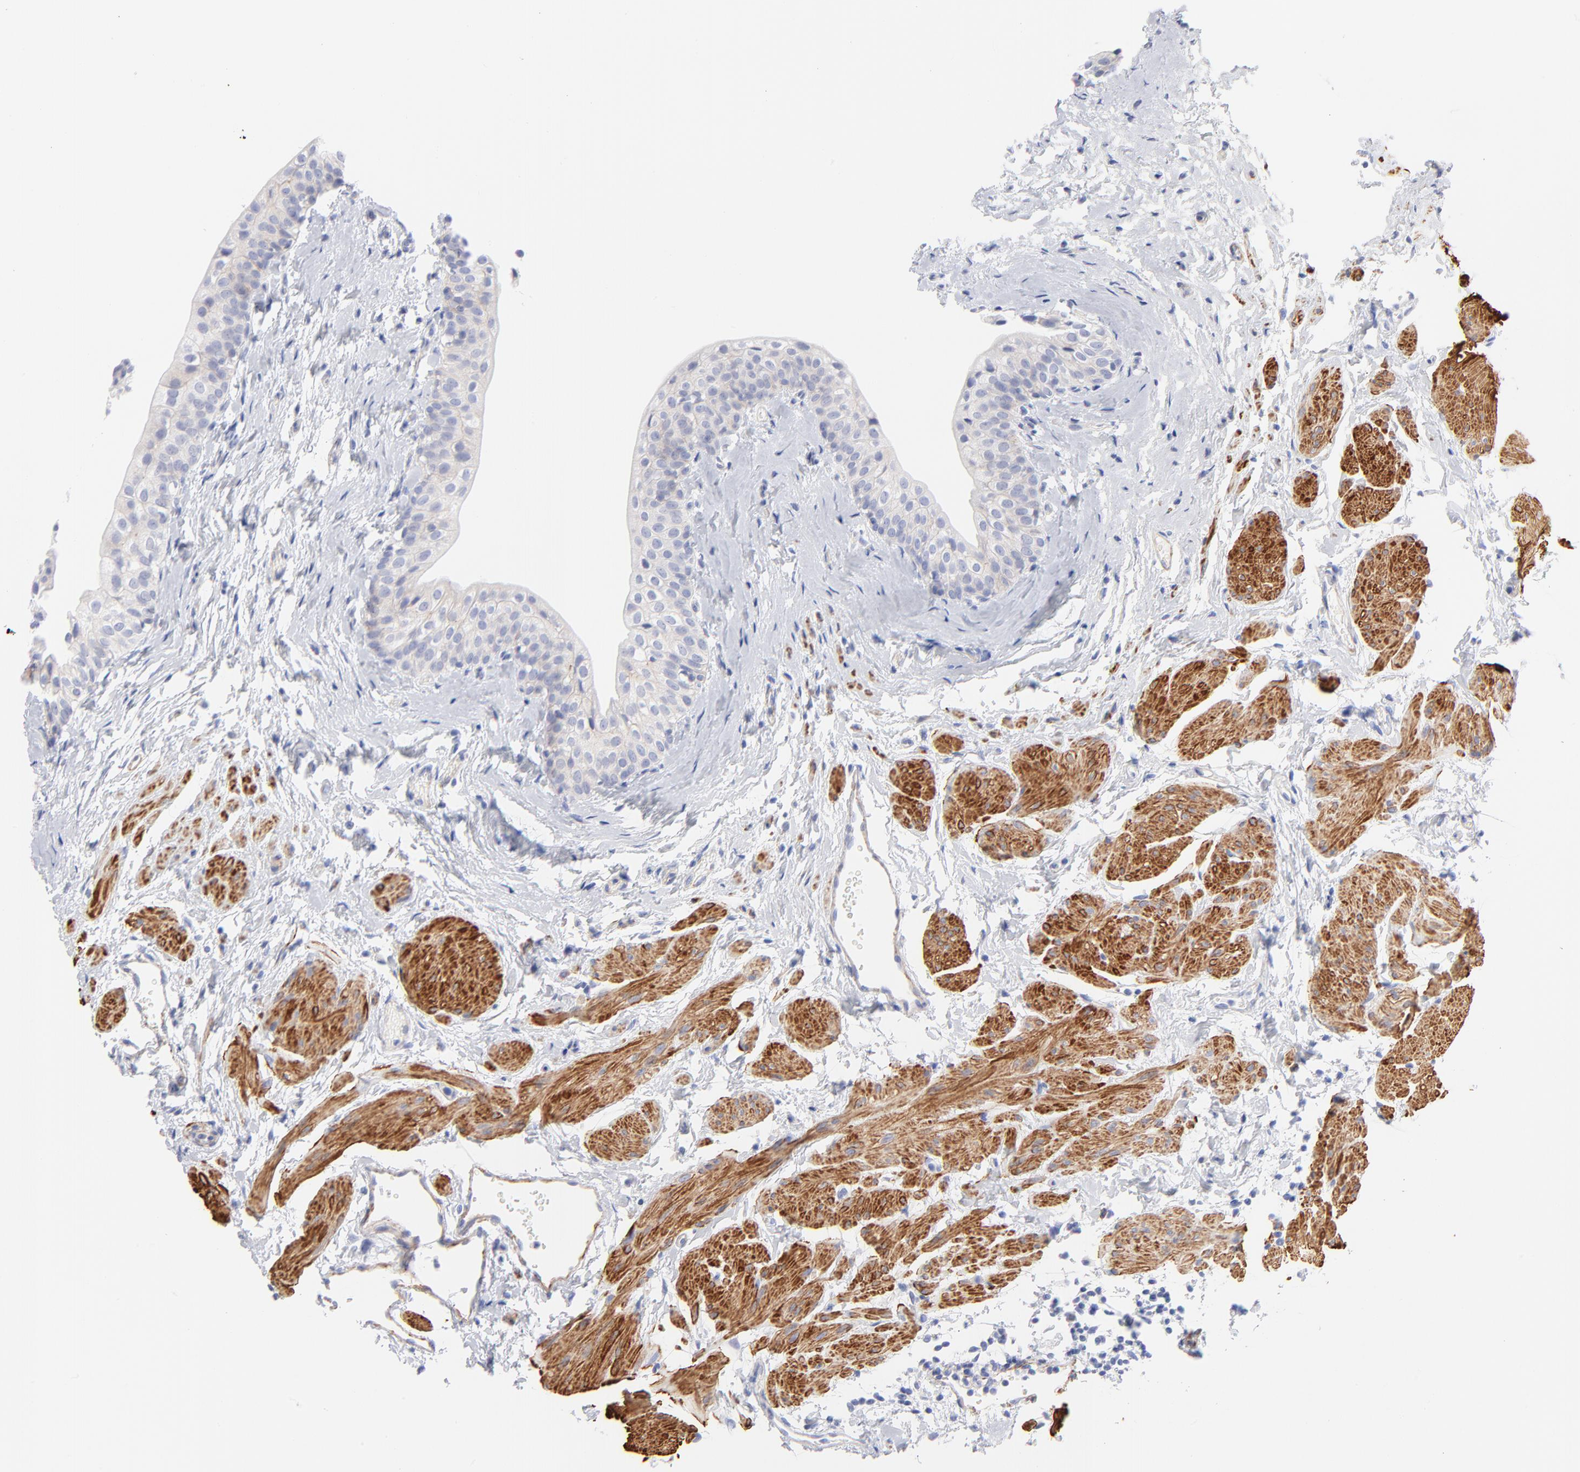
{"staining": {"intensity": "weak", "quantity": ">75%", "location": "cytoplasmic/membranous"}, "tissue": "urinary bladder", "cell_type": "Urothelial cells", "image_type": "normal", "snomed": [{"axis": "morphology", "description": "Normal tissue, NOS"}, {"axis": "topography", "description": "Urinary bladder"}], "caption": "Weak cytoplasmic/membranous staining for a protein is present in about >75% of urothelial cells of unremarkable urinary bladder using immunohistochemistry (IHC).", "gene": "ACTA2", "patient": {"sex": "male", "age": 59}}